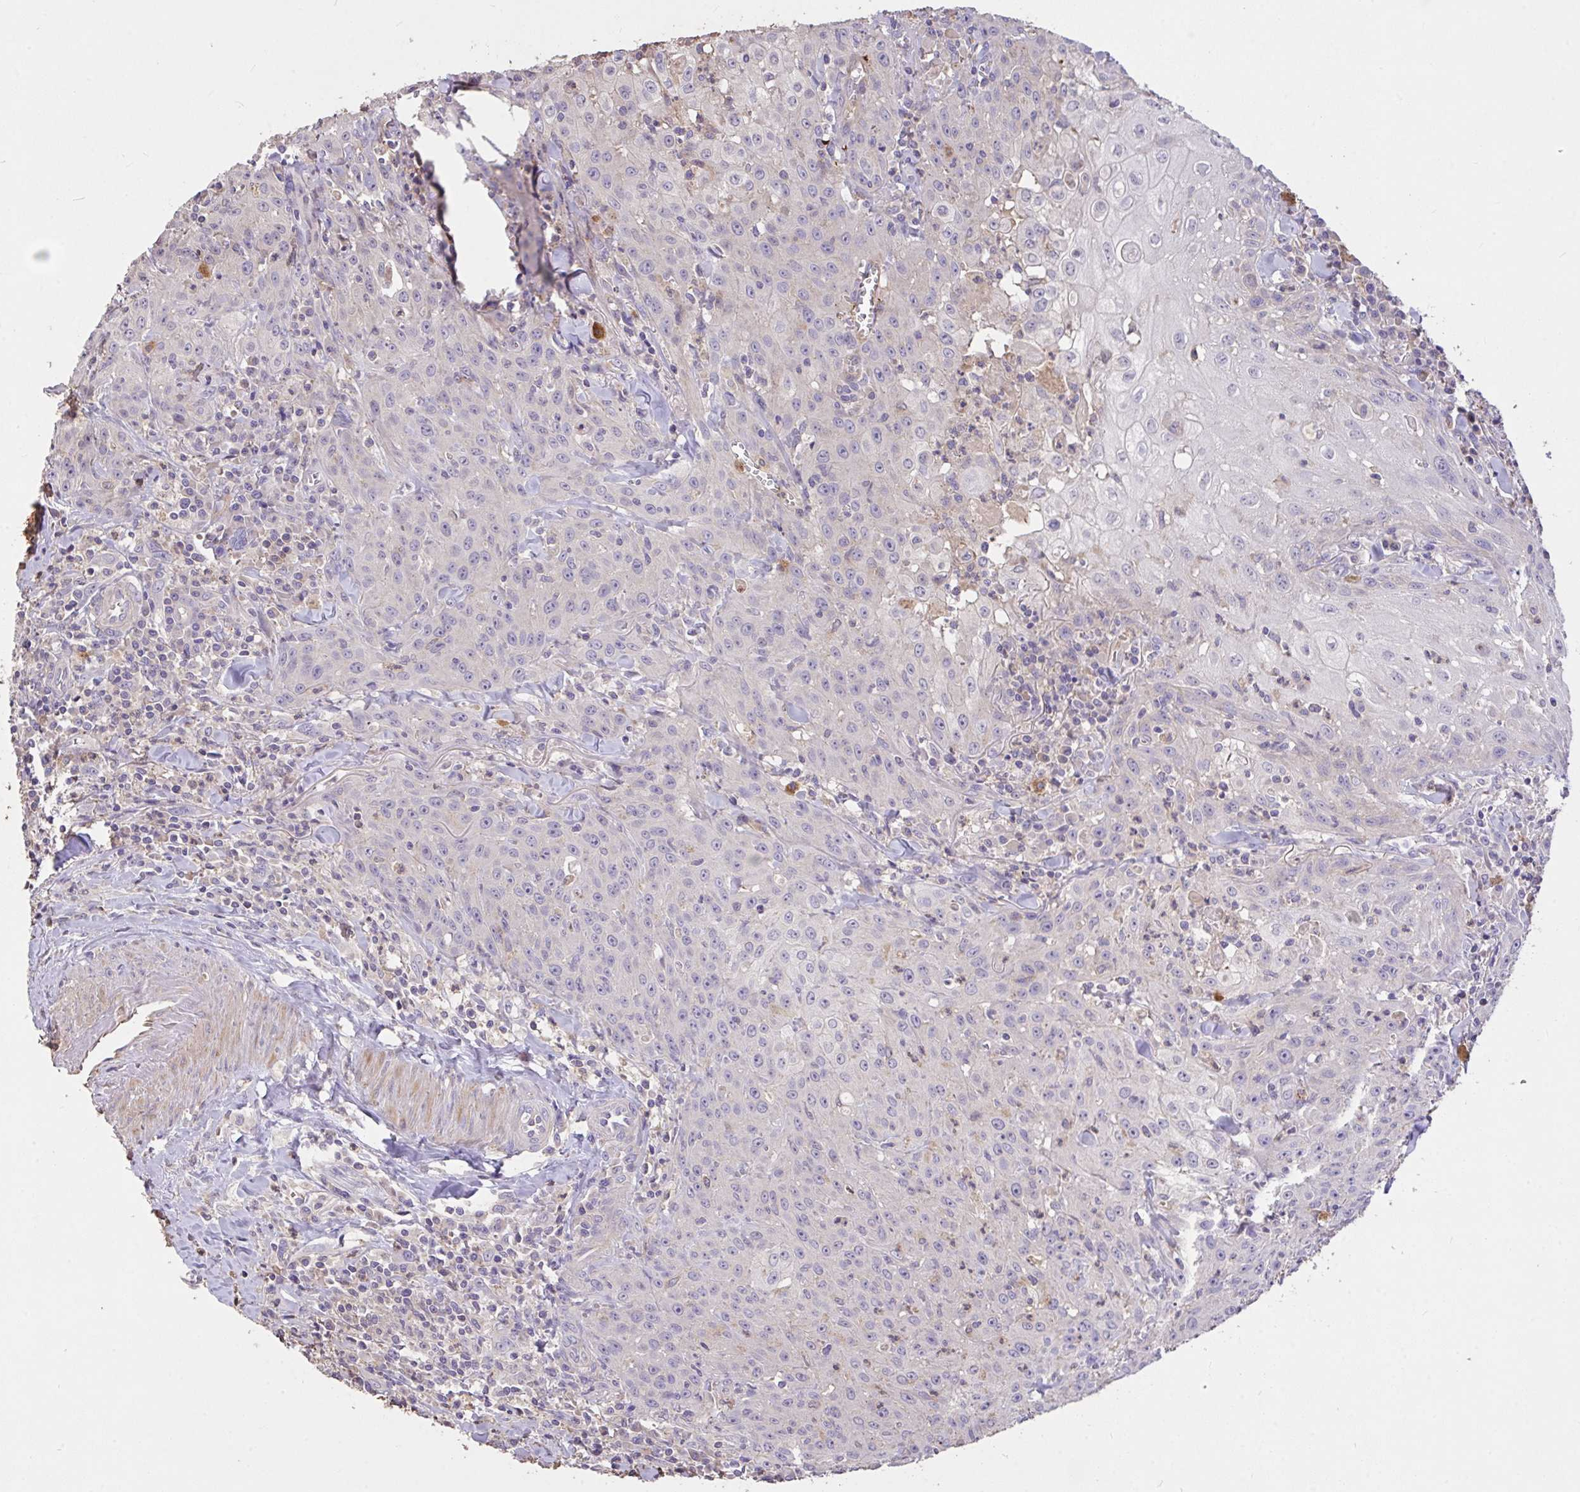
{"staining": {"intensity": "negative", "quantity": "none", "location": "none"}, "tissue": "head and neck cancer", "cell_type": "Tumor cells", "image_type": "cancer", "snomed": [{"axis": "morphology", "description": "Normal tissue, NOS"}, {"axis": "morphology", "description": "Squamous cell carcinoma, NOS"}, {"axis": "topography", "description": "Oral tissue"}, {"axis": "topography", "description": "Head-Neck"}], "caption": "Tumor cells show no significant expression in squamous cell carcinoma (head and neck). (DAB IHC, high magnification).", "gene": "FCER1A", "patient": {"sex": "female", "age": 70}}